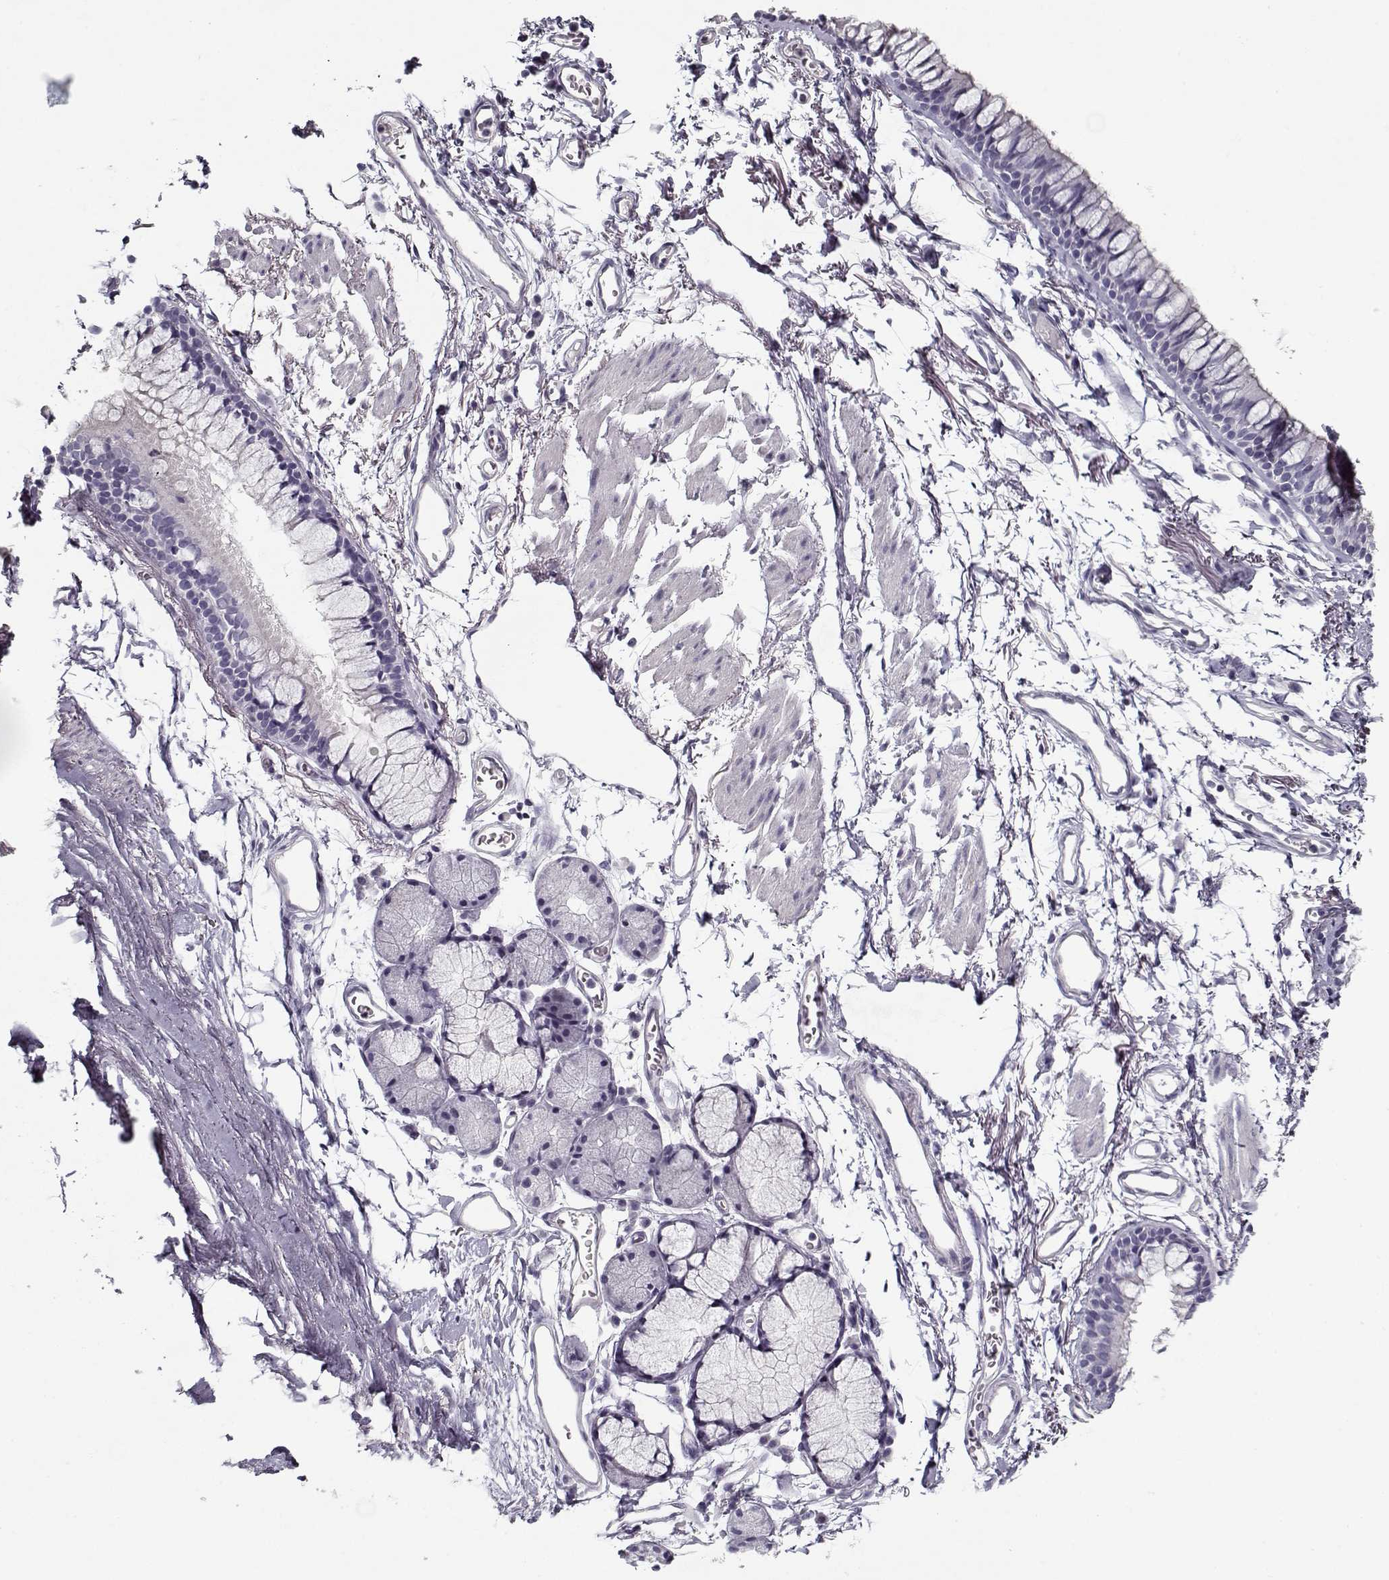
{"staining": {"intensity": "negative", "quantity": "none", "location": "none"}, "tissue": "soft tissue", "cell_type": "Chondrocytes", "image_type": "normal", "snomed": [{"axis": "morphology", "description": "Normal tissue, NOS"}, {"axis": "topography", "description": "Cartilage tissue"}, {"axis": "topography", "description": "Bronchus"}], "caption": "Soft tissue stained for a protein using immunohistochemistry (IHC) shows no expression chondrocytes.", "gene": "CCDC136", "patient": {"sex": "female", "age": 79}}